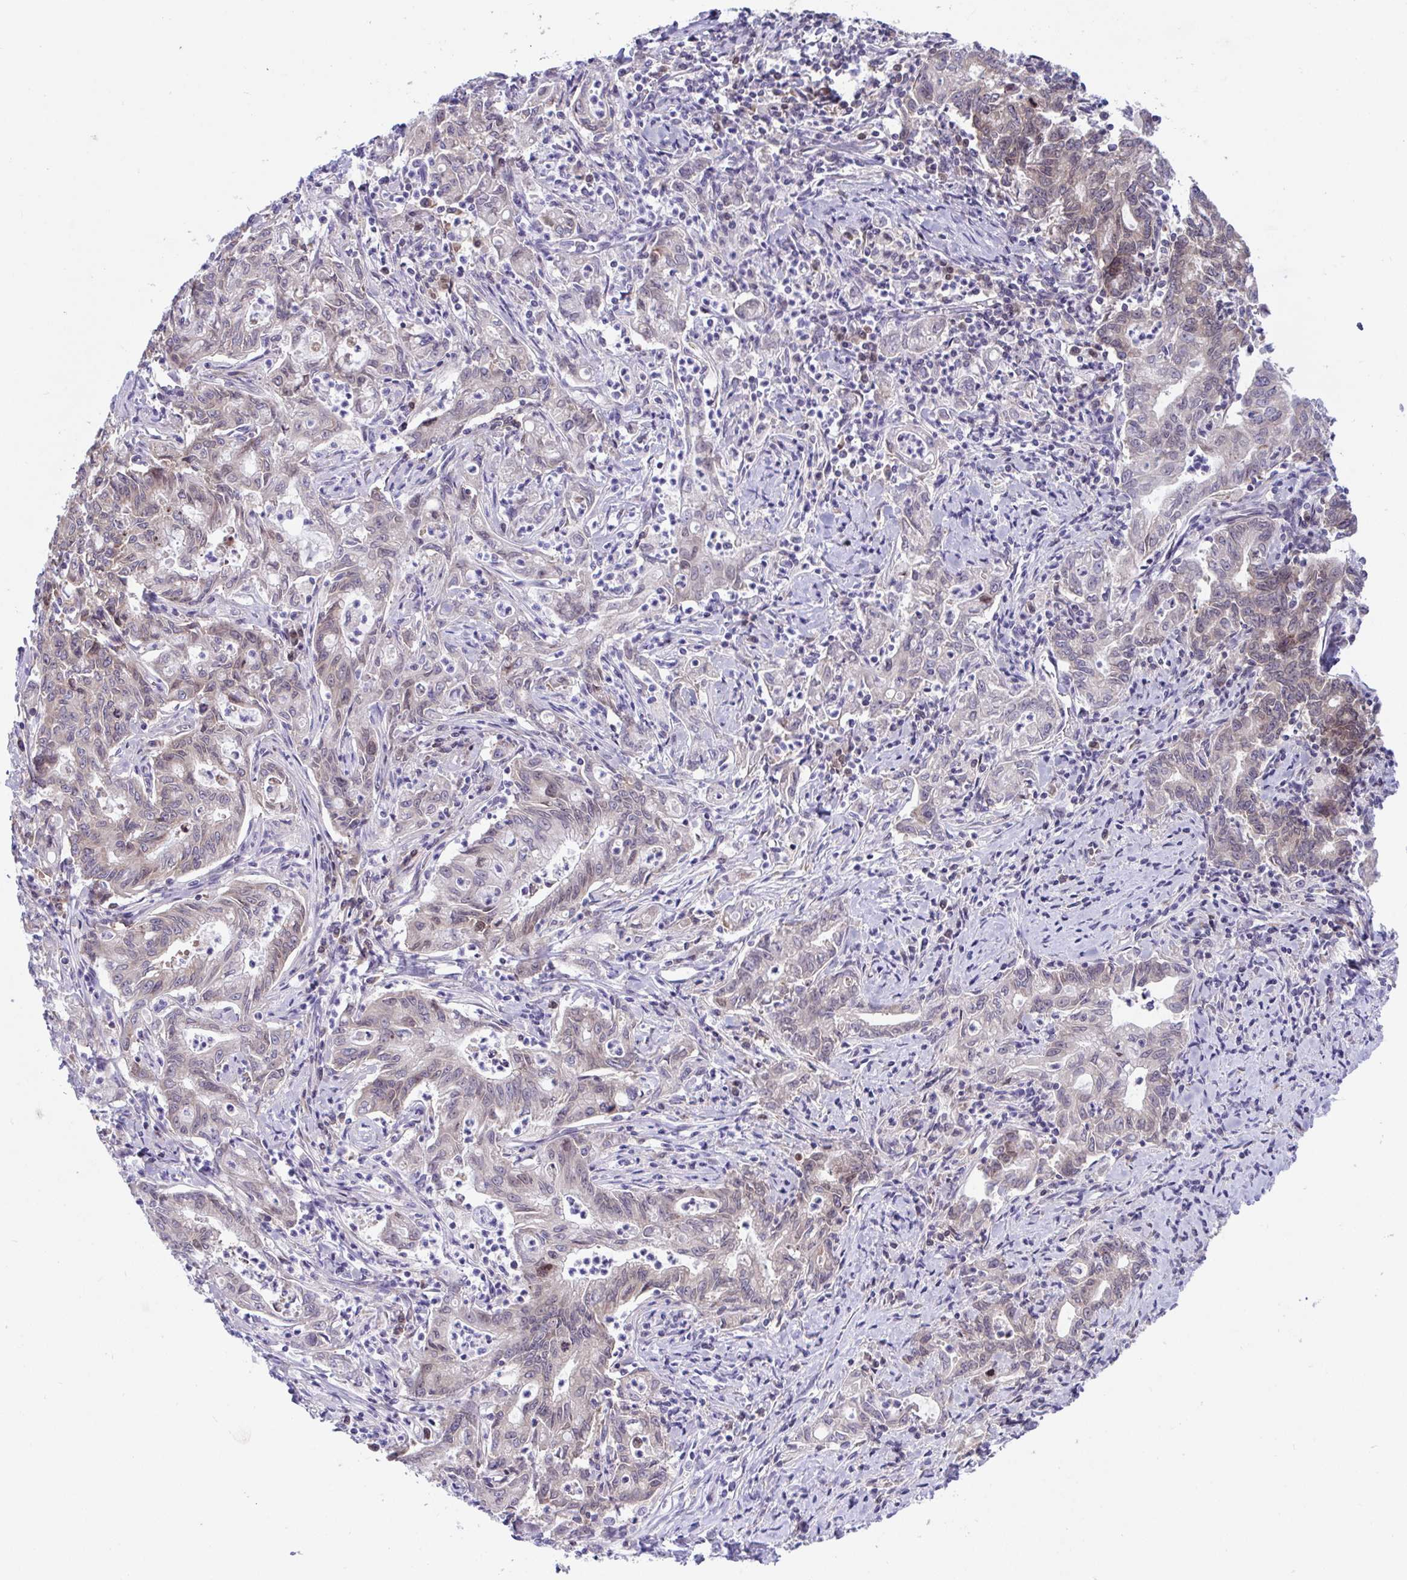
{"staining": {"intensity": "weak", "quantity": "25%-75%", "location": "cytoplasmic/membranous"}, "tissue": "stomach cancer", "cell_type": "Tumor cells", "image_type": "cancer", "snomed": [{"axis": "morphology", "description": "Adenocarcinoma, NOS"}, {"axis": "topography", "description": "Stomach, upper"}], "caption": "Immunohistochemistry micrograph of neoplastic tissue: human adenocarcinoma (stomach) stained using immunohistochemistry reveals low levels of weak protein expression localized specifically in the cytoplasmic/membranous of tumor cells, appearing as a cytoplasmic/membranous brown color.", "gene": "FAU", "patient": {"sex": "female", "age": 79}}